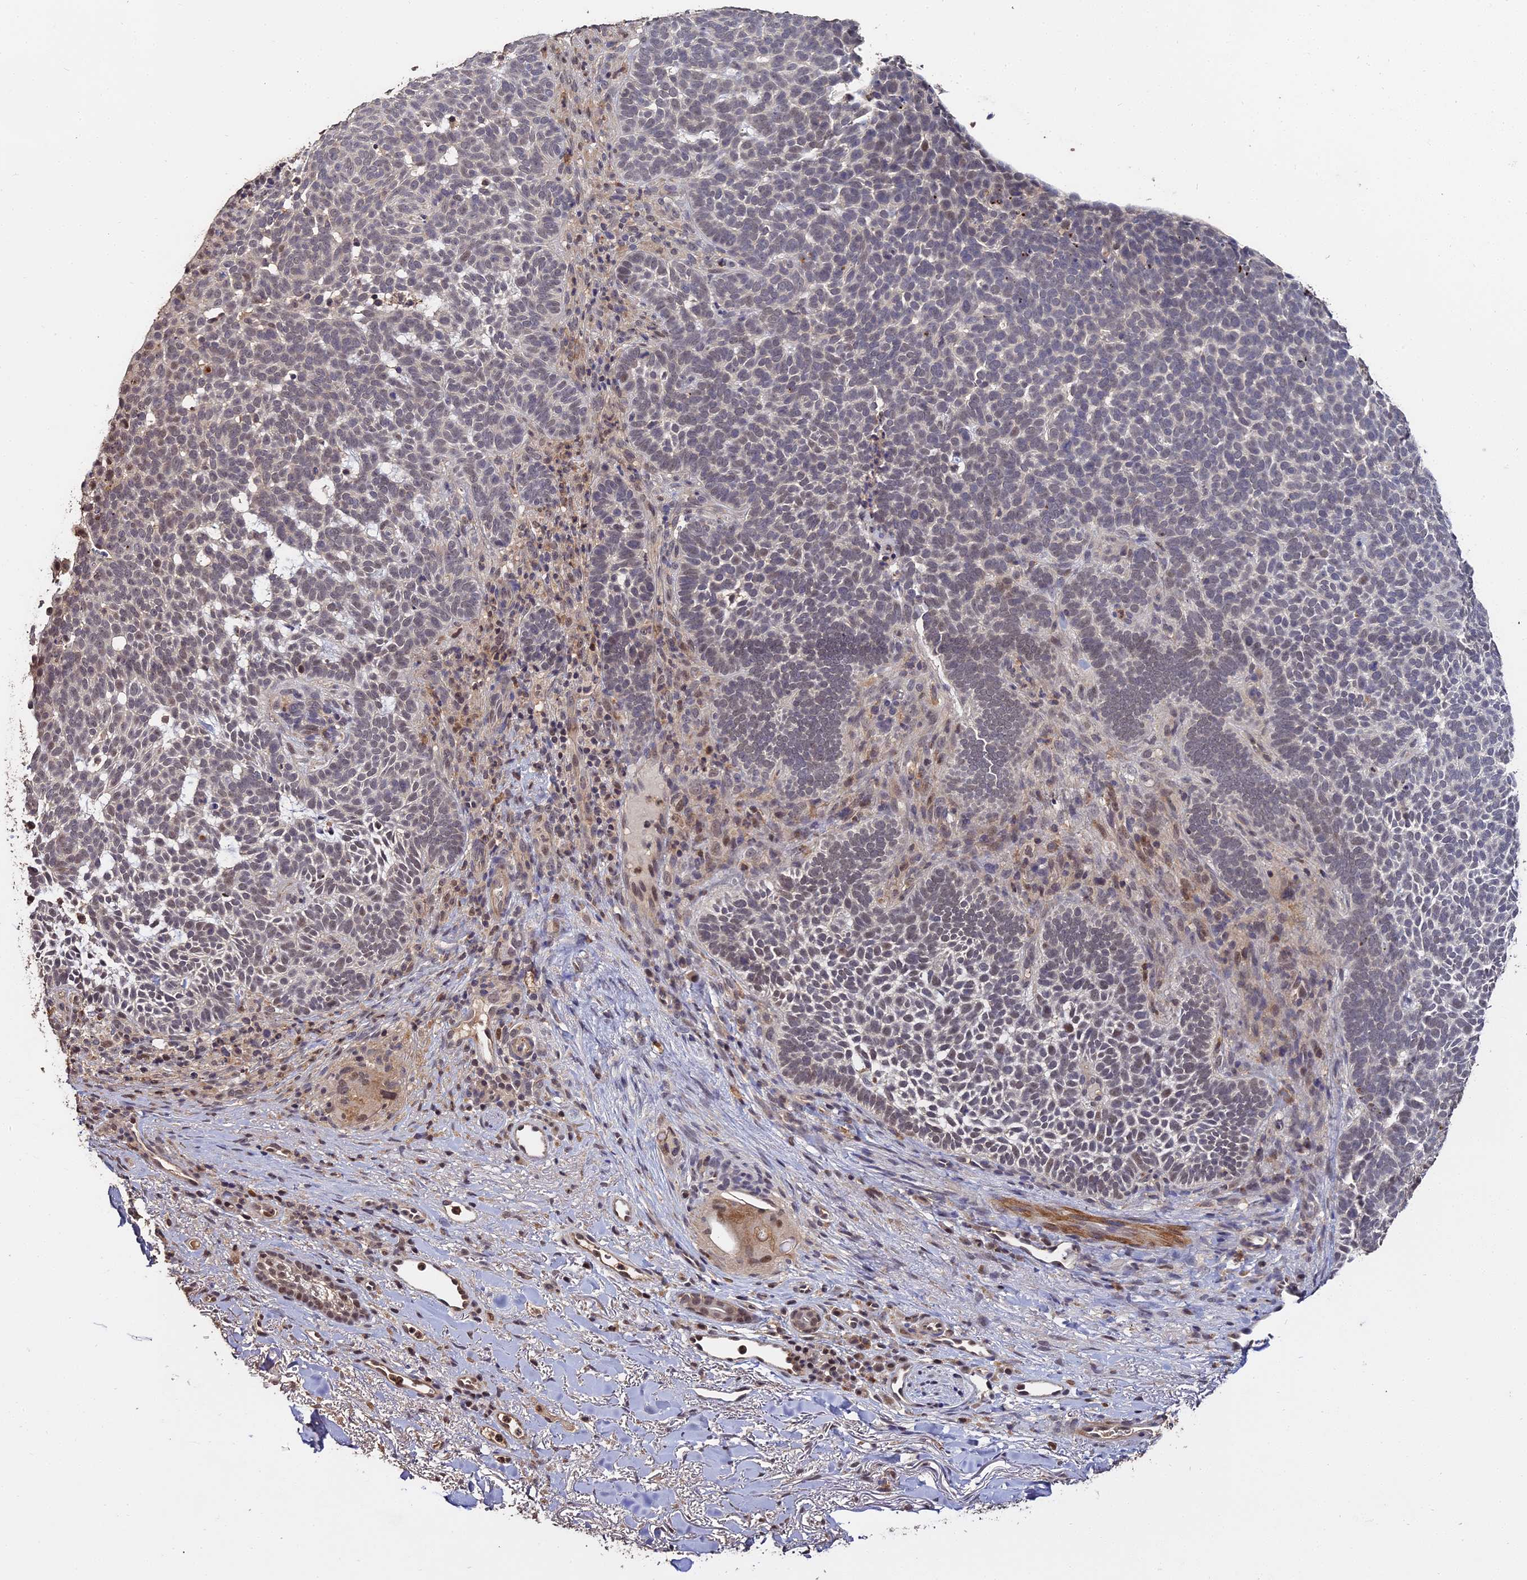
{"staining": {"intensity": "weak", "quantity": "<25%", "location": "nuclear"}, "tissue": "skin cancer", "cell_type": "Tumor cells", "image_type": "cancer", "snomed": [{"axis": "morphology", "description": "Basal cell carcinoma"}, {"axis": "topography", "description": "Skin"}], "caption": "This is a photomicrograph of immunohistochemistry (IHC) staining of skin cancer, which shows no positivity in tumor cells.", "gene": "LSM5", "patient": {"sex": "female", "age": 77}}